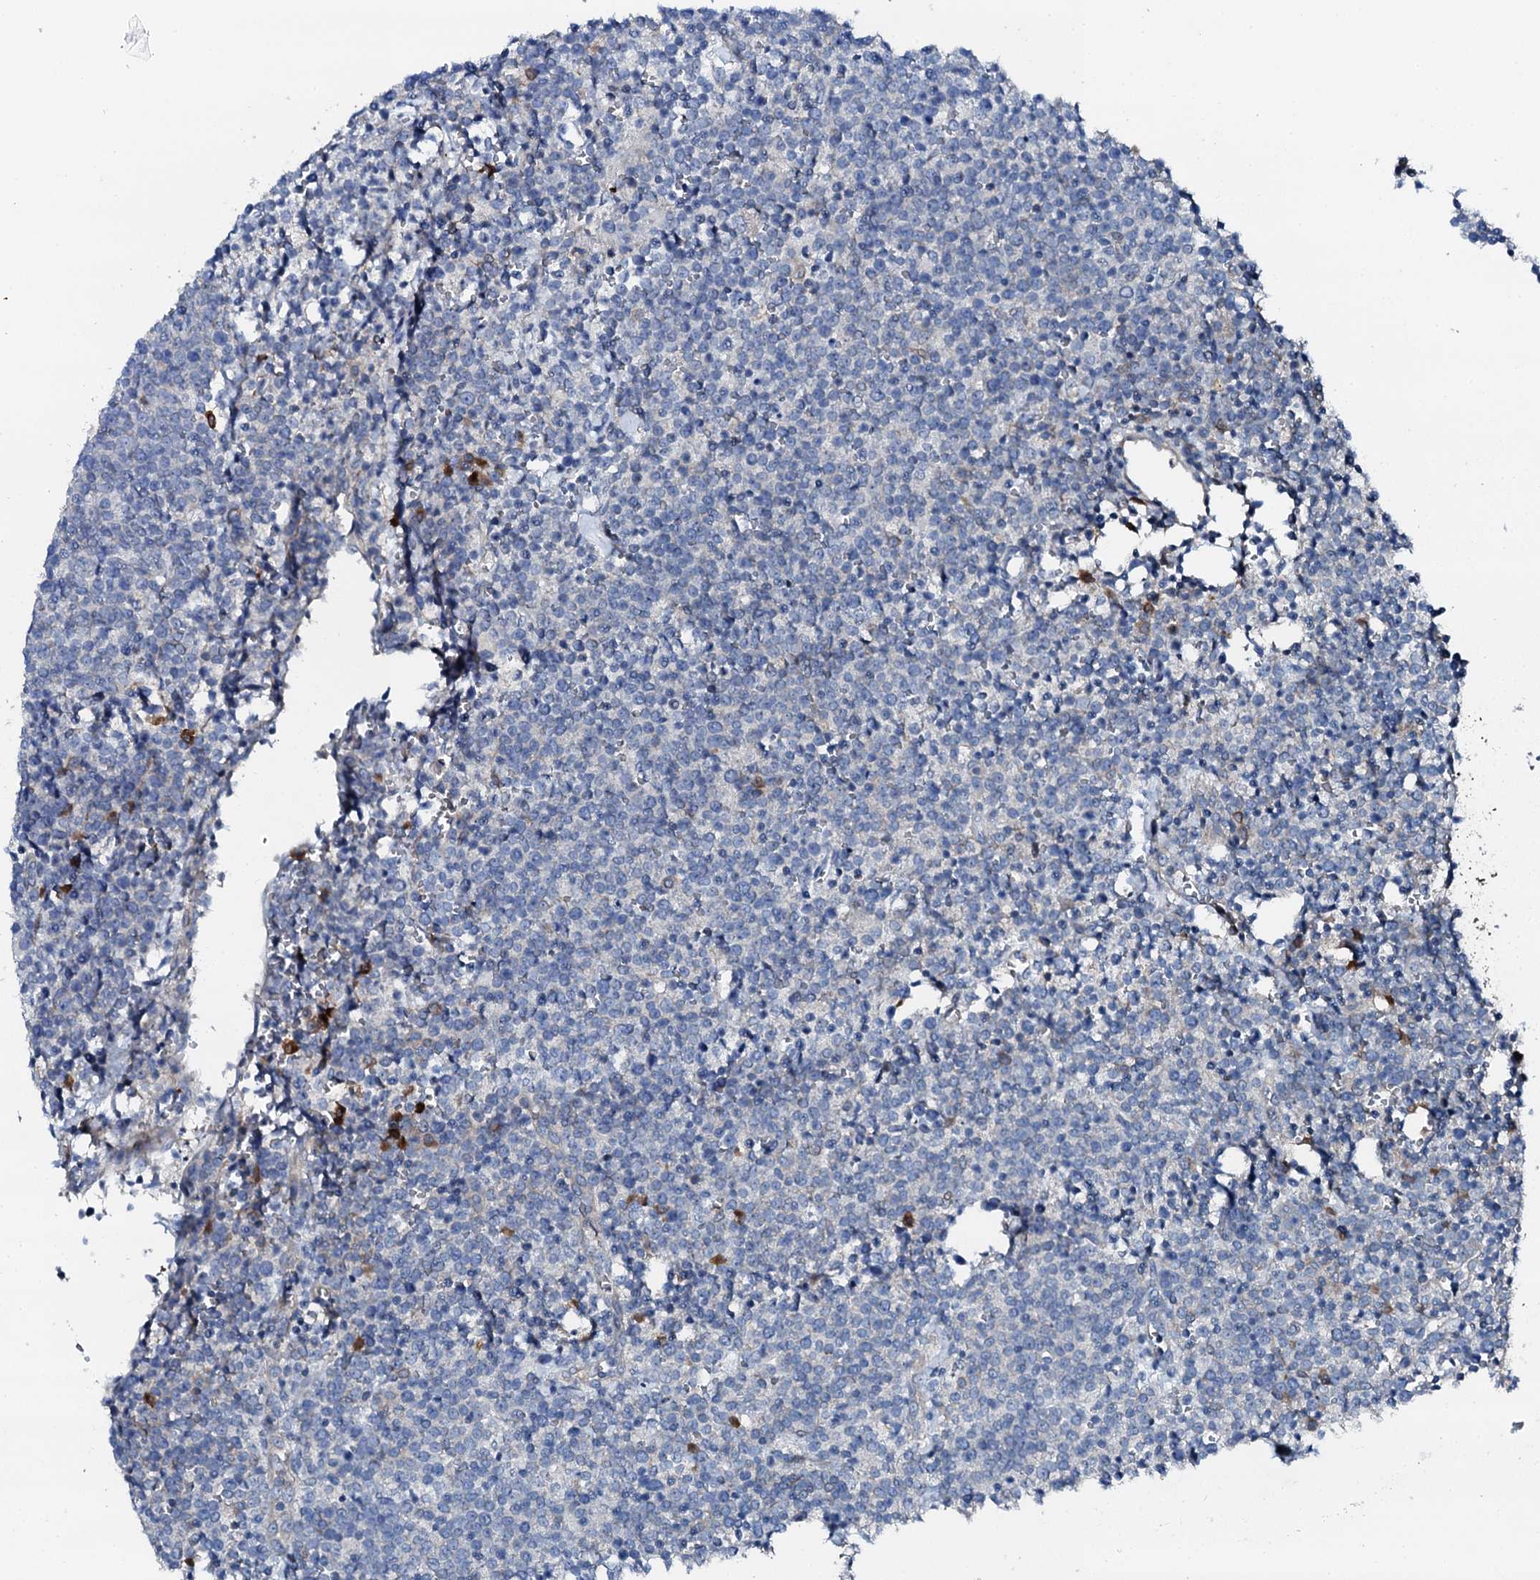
{"staining": {"intensity": "negative", "quantity": "none", "location": "none"}, "tissue": "lymphoma", "cell_type": "Tumor cells", "image_type": "cancer", "snomed": [{"axis": "morphology", "description": "Malignant lymphoma, non-Hodgkin's type, High grade"}, {"axis": "topography", "description": "Lymph node"}], "caption": "Immunohistochemistry (IHC) image of human high-grade malignant lymphoma, non-Hodgkin's type stained for a protein (brown), which displays no expression in tumor cells.", "gene": "GFOD2", "patient": {"sex": "male", "age": 61}}